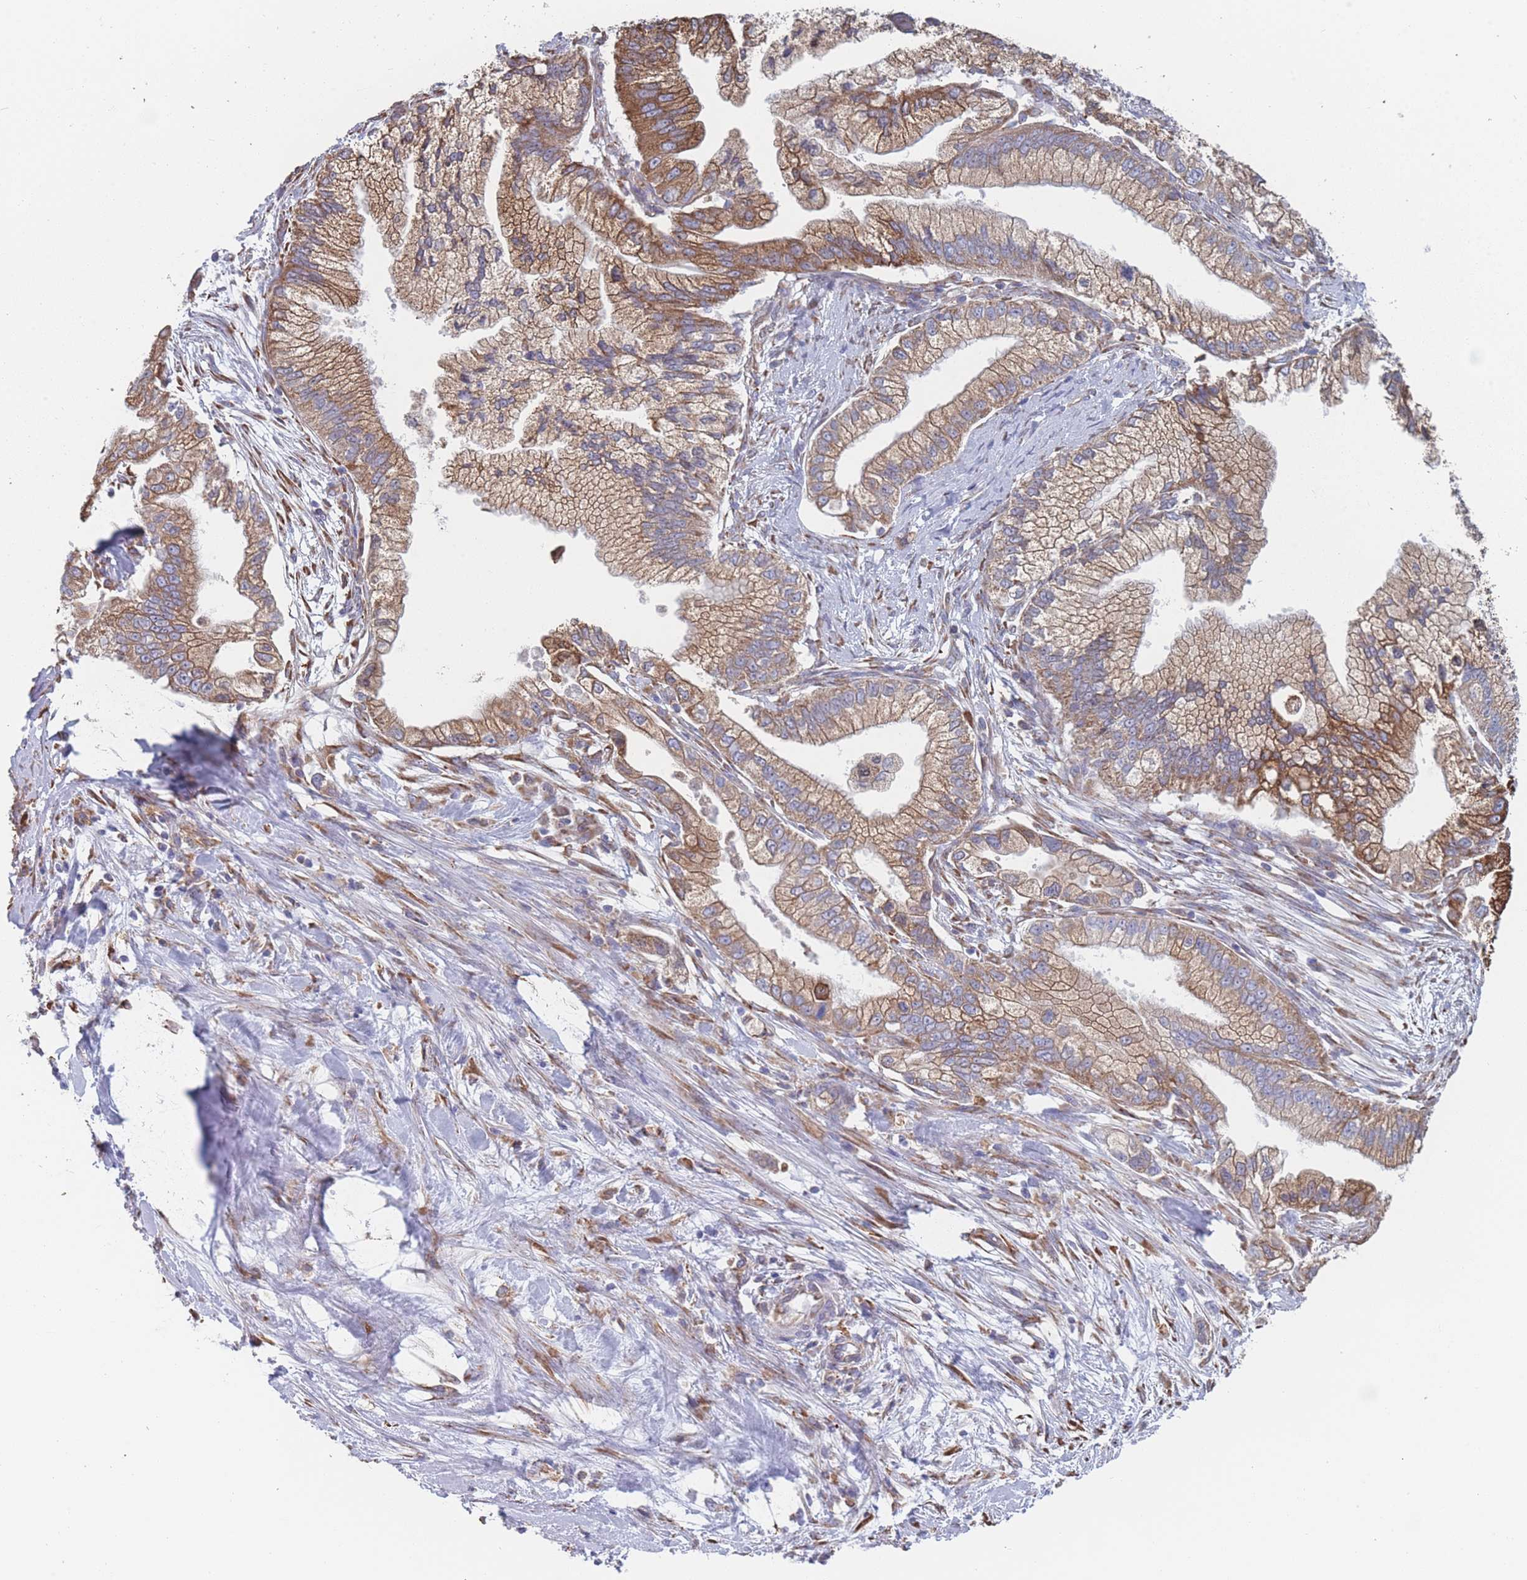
{"staining": {"intensity": "moderate", "quantity": ">75%", "location": "cytoplasmic/membranous"}, "tissue": "pancreatic cancer", "cell_type": "Tumor cells", "image_type": "cancer", "snomed": [{"axis": "morphology", "description": "Adenocarcinoma, NOS"}, {"axis": "topography", "description": "Pancreas"}], "caption": "Protein analysis of pancreatic cancer tissue reveals moderate cytoplasmic/membranous expression in about >75% of tumor cells. Nuclei are stained in blue.", "gene": "OR7C2", "patient": {"sex": "male", "age": 70}}